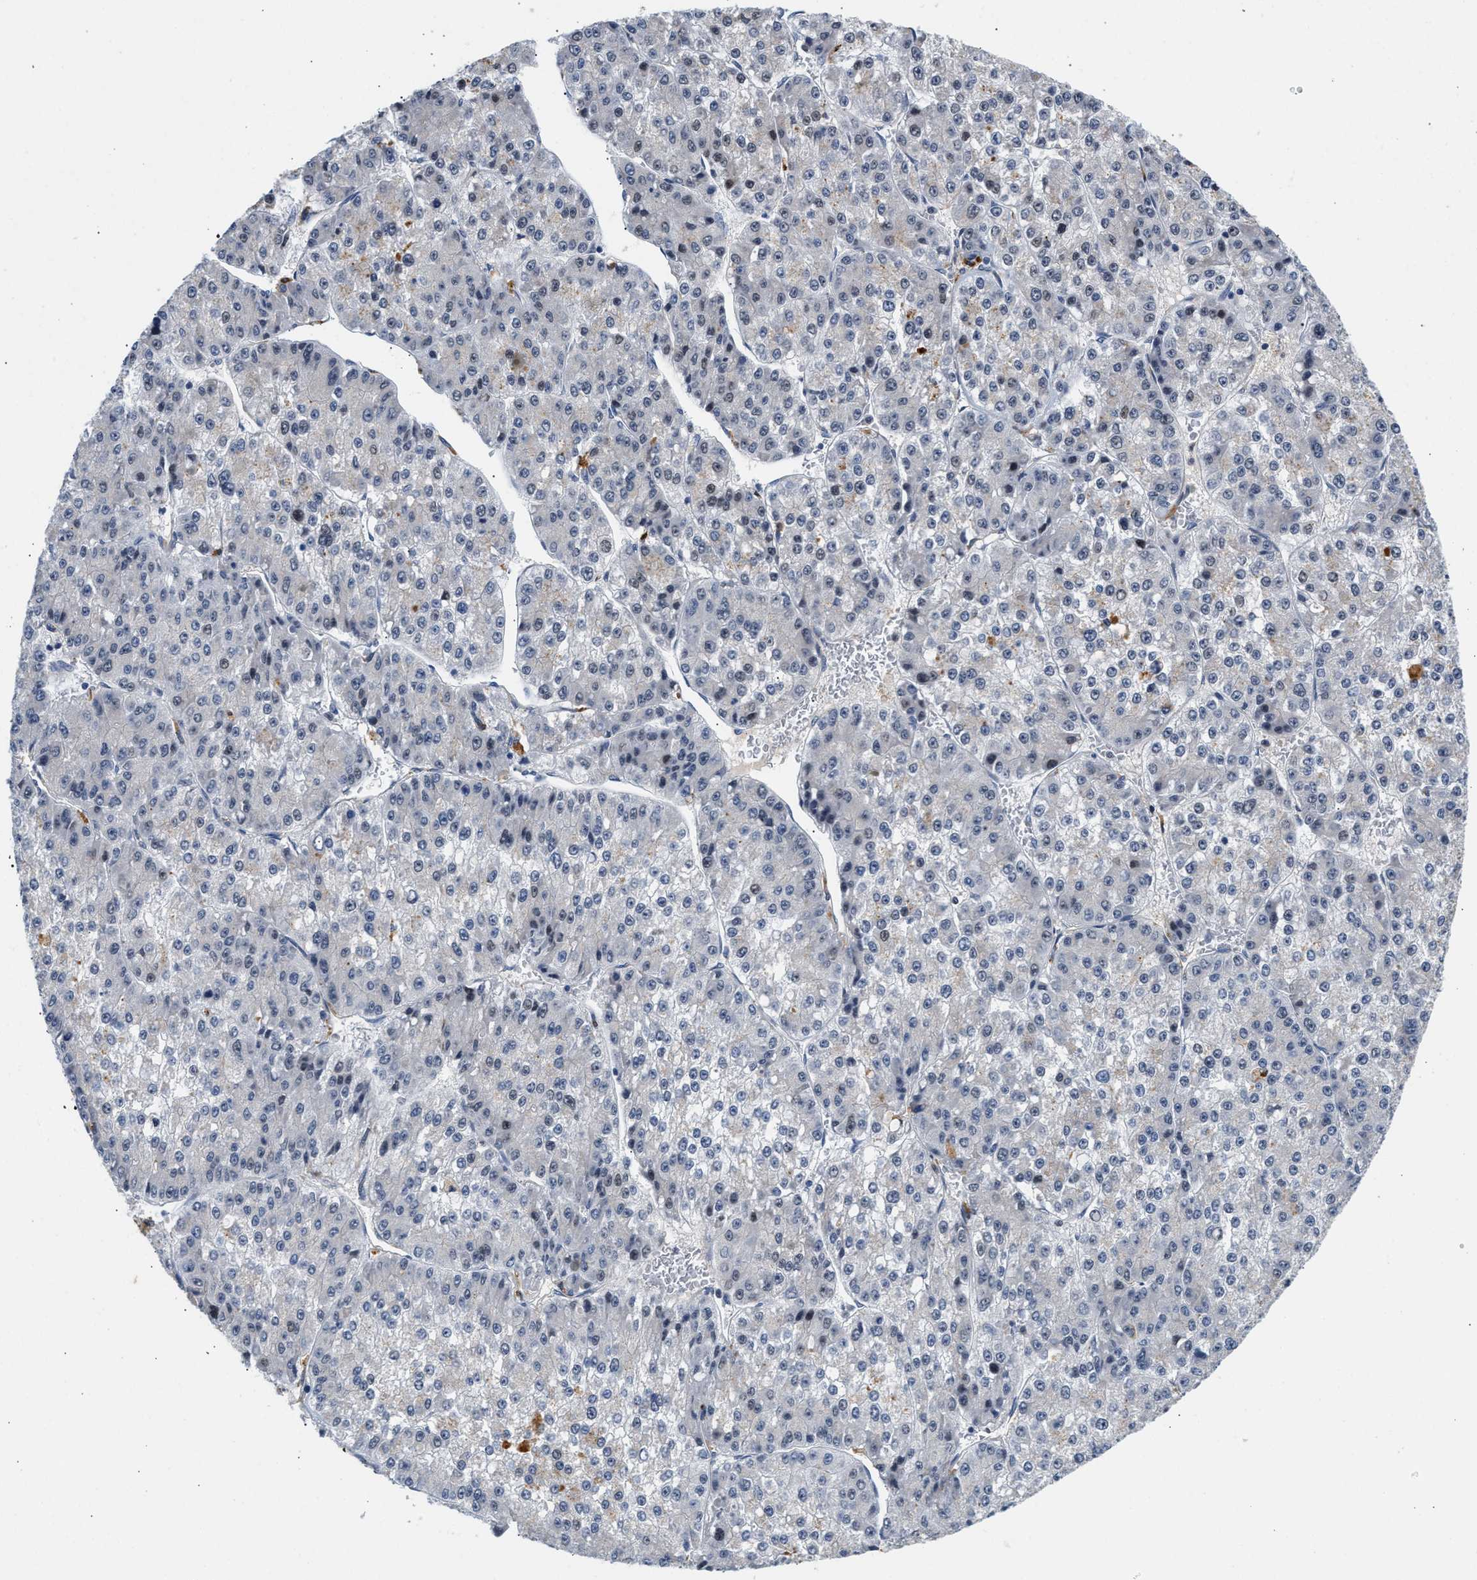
{"staining": {"intensity": "negative", "quantity": "none", "location": "none"}, "tissue": "liver cancer", "cell_type": "Tumor cells", "image_type": "cancer", "snomed": [{"axis": "morphology", "description": "Carcinoma, Hepatocellular, NOS"}, {"axis": "topography", "description": "Liver"}], "caption": "Immunohistochemistry (IHC) micrograph of neoplastic tissue: liver cancer stained with DAB (3,3'-diaminobenzidine) exhibits no significant protein expression in tumor cells. The staining is performed using DAB (3,3'-diaminobenzidine) brown chromogen with nuclei counter-stained in using hematoxylin.", "gene": "PPM1L", "patient": {"sex": "female", "age": 73}}